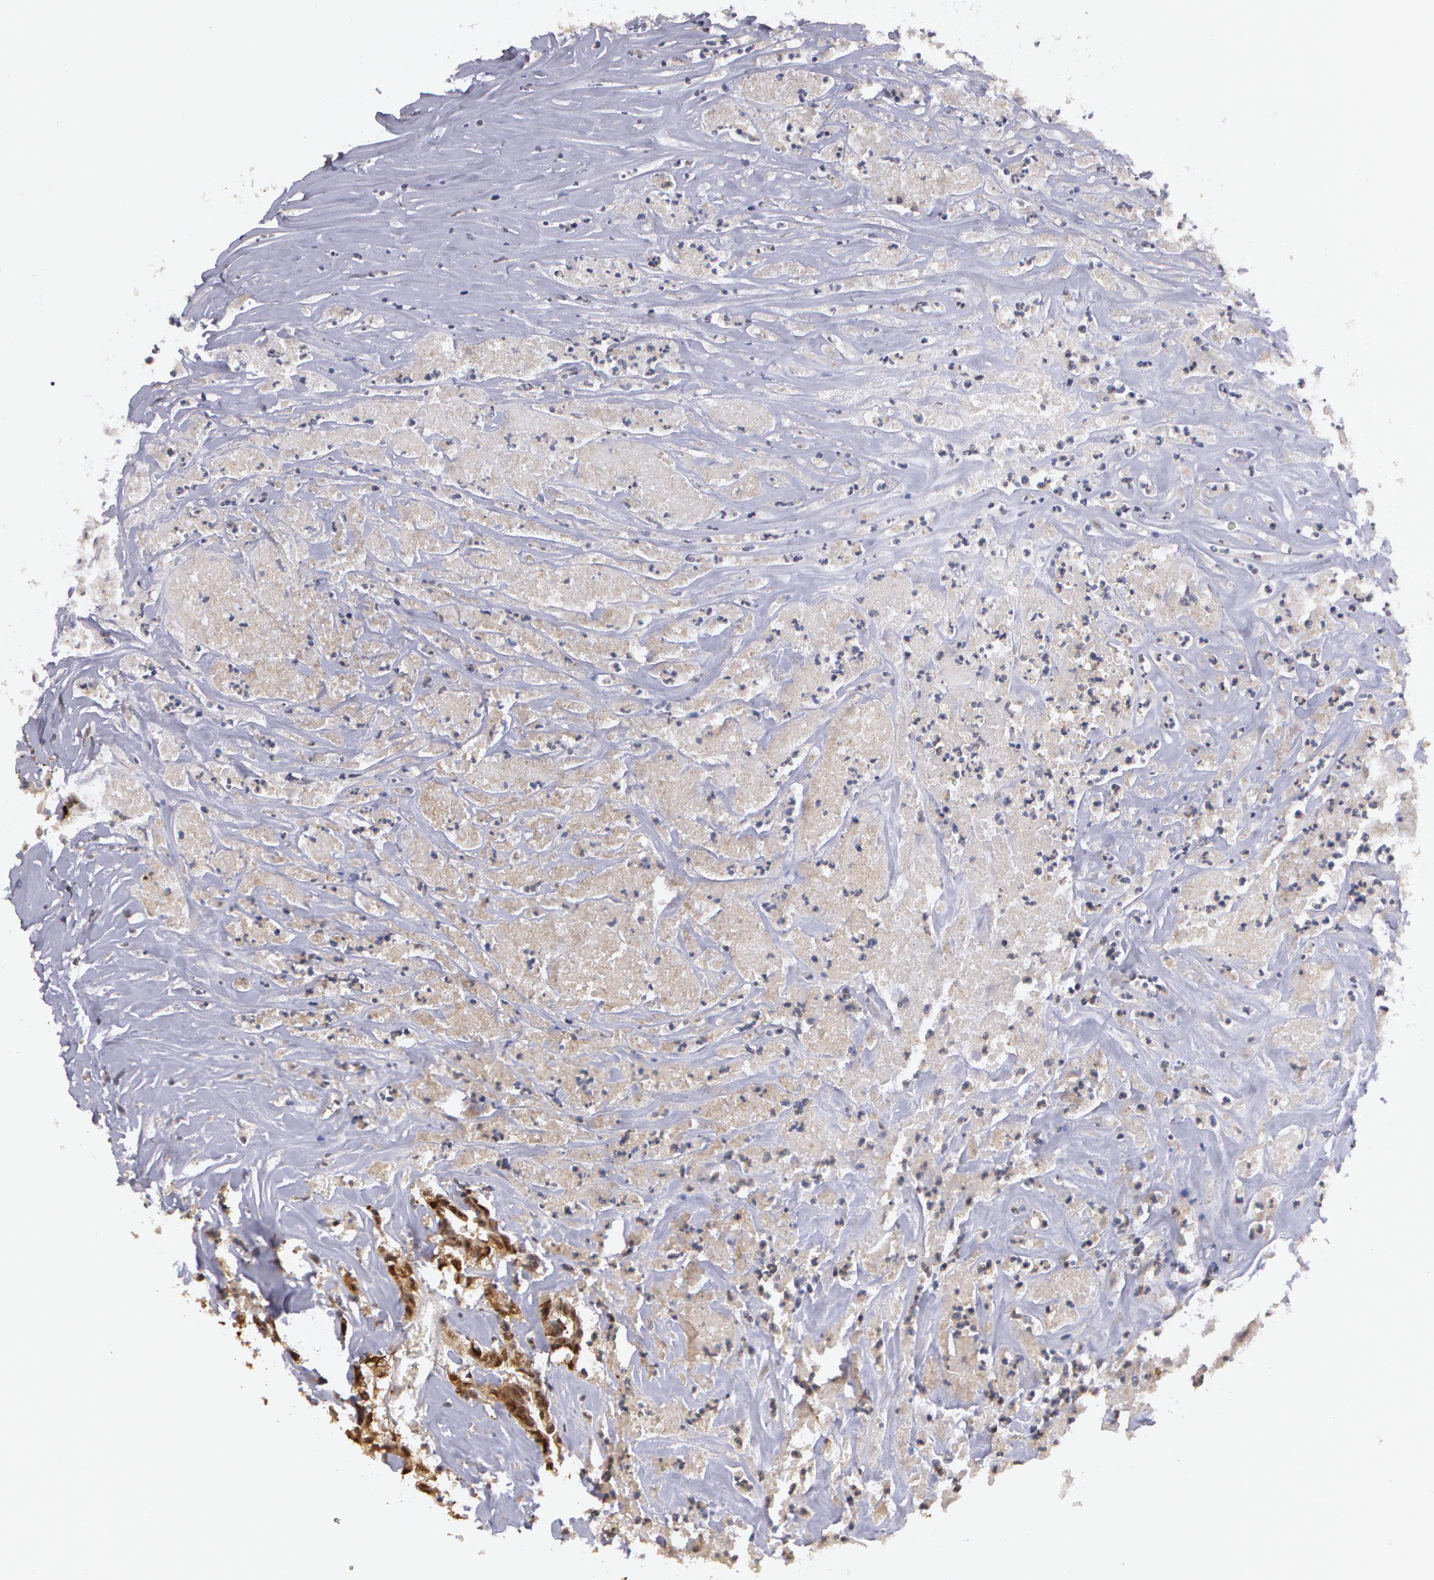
{"staining": {"intensity": "weak", "quantity": ">75%", "location": "cytoplasmic/membranous"}, "tissue": "colorectal cancer", "cell_type": "Tumor cells", "image_type": "cancer", "snomed": [{"axis": "morphology", "description": "Adenocarcinoma, NOS"}, {"axis": "topography", "description": "Colon"}], "caption": "The histopathology image demonstrates immunohistochemical staining of colorectal cancer. There is weak cytoplasmic/membranous staining is present in approximately >75% of tumor cells. Immunohistochemistry stains the protein in brown and the nuclei are stained blue.", "gene": "AHSA1", "patient": {"sex": "female", "age": 70}}